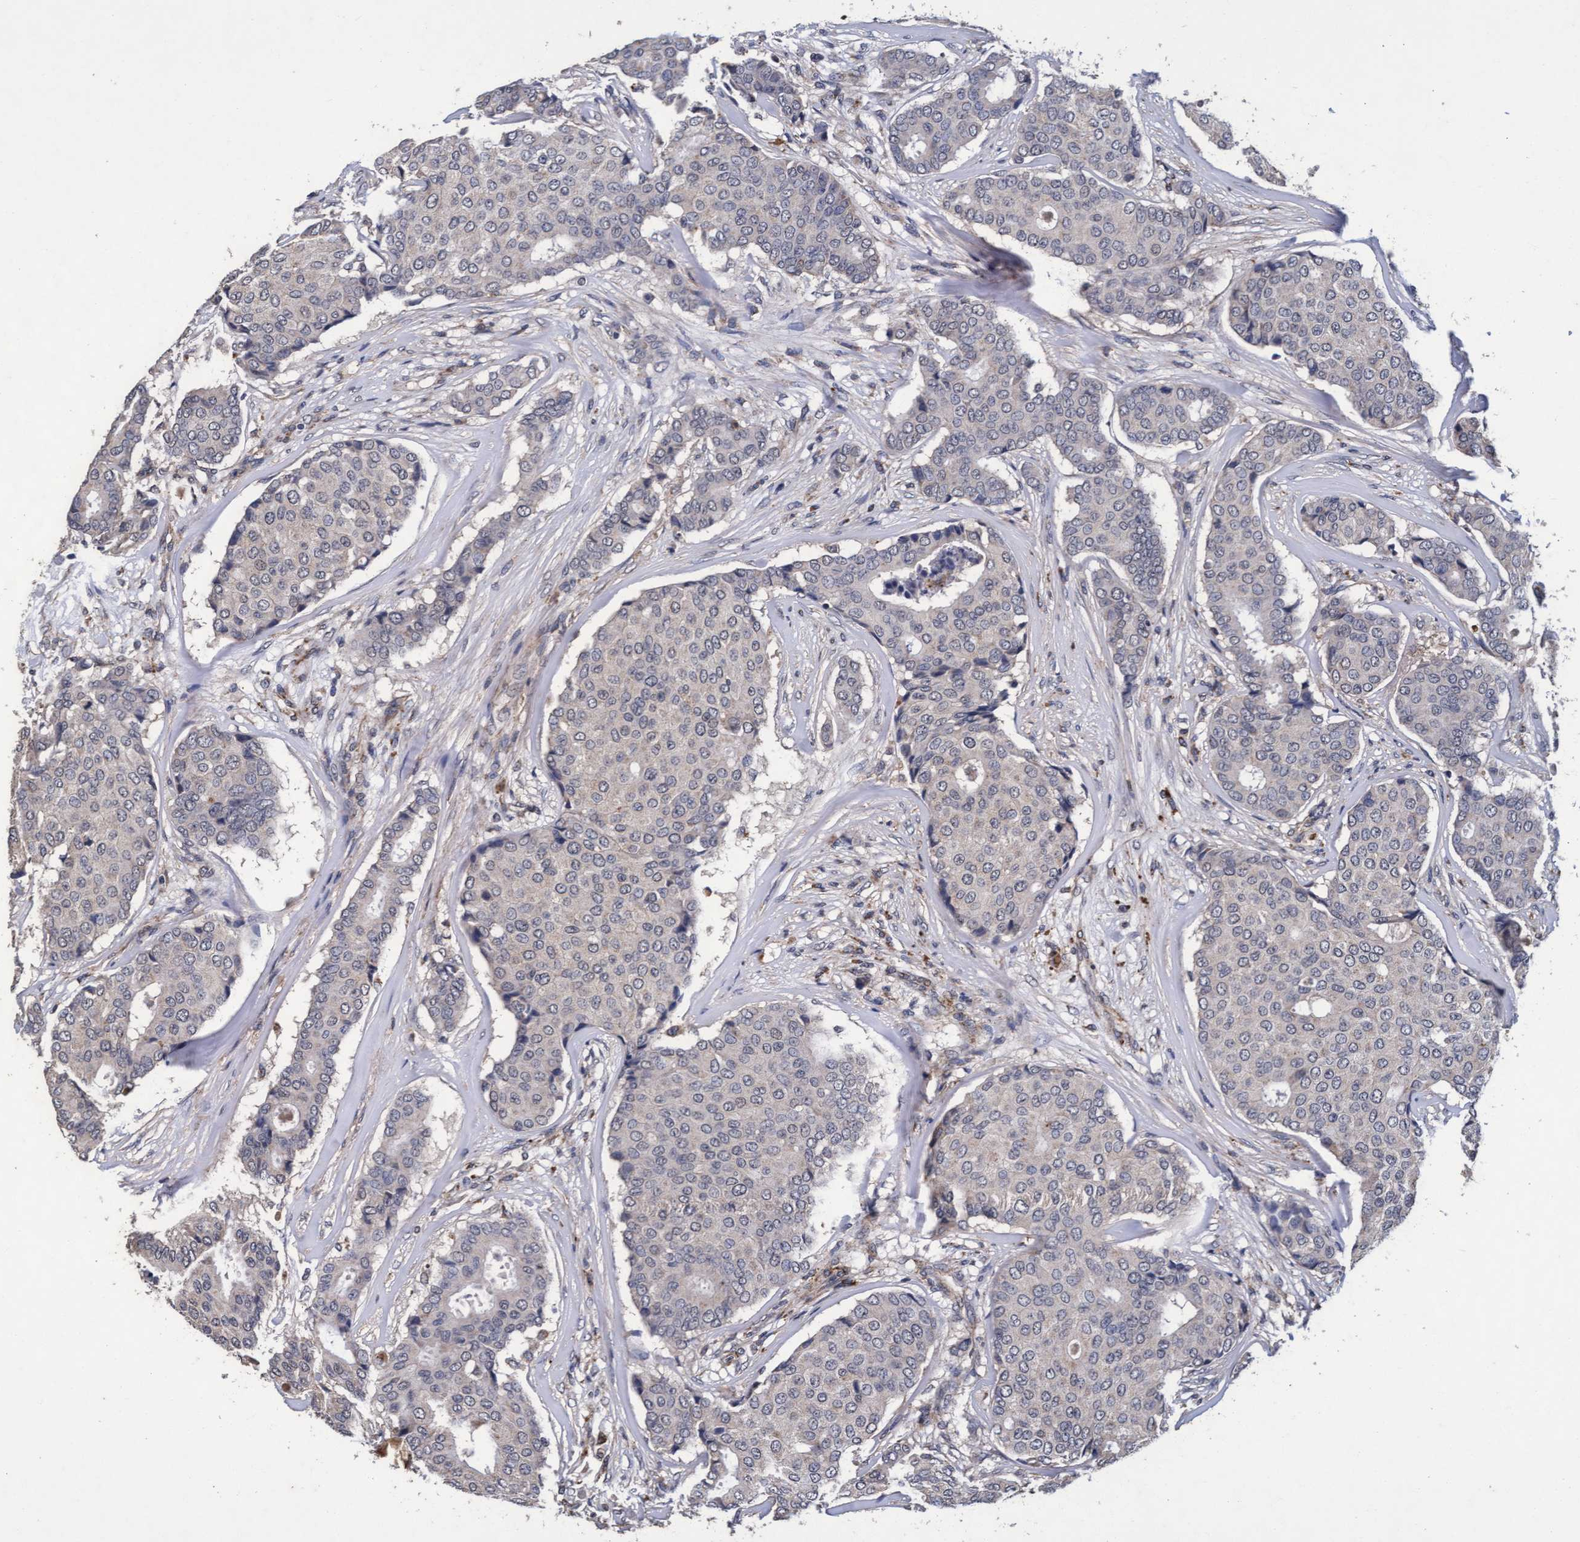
{"staining": {"intensity": "negative", "quantity": "none", "location": "none"}, "tissue": "breast cancer", "cell_type": "Tumor cells", "image_type": "cancer", "snomed": [{"axis": "morphology", "description": "Duct carcinoma"}, {"axis": "topography", "description": "Breast"}], "caption": "This micrograph is of breast cancer stained with immunohistochemistry (IHC) to label a protein in brown with the nuclei are counter-stained blue. There is no positivity in tumor cells.", "gene": "CPQ", "patient": {"sex": "female", "age": 75}}